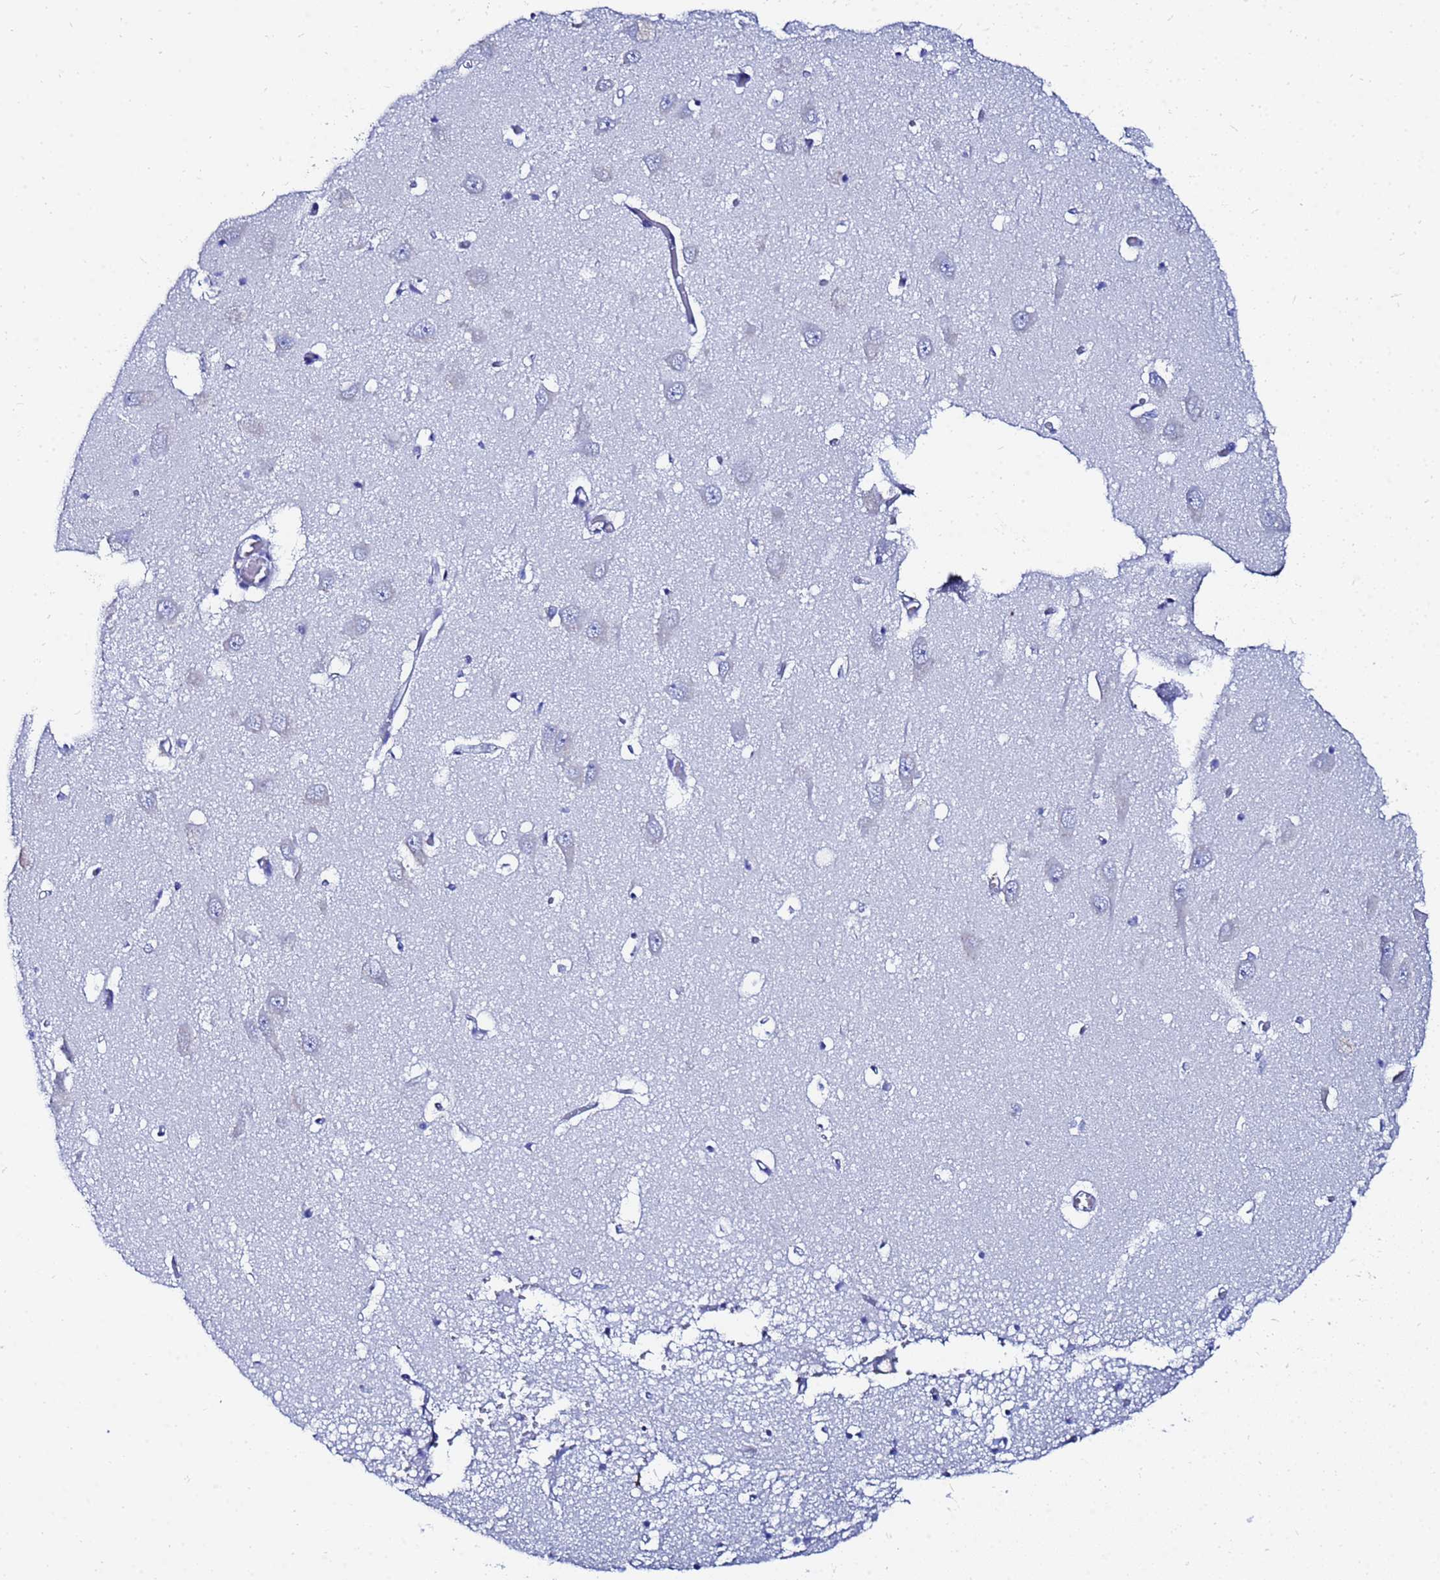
{"staining": {"intensity": "negative", "quantity": "none", "location": "none"}, "tissue": "hippocampus", "cell_type": "Glial cells", "image_type": "normal", "snomed": [{"axis": "morphology", "description": "Normal tissue, NOS"}, {"axis": "topography", "description": "Hippocampus"}], "caption": "DAB (3,3'-diaminobenzidine) immunohistochemical staining of unremarkable hippocampus reveals no significant expression in glial cells. (Stains: DAB (3,3'-diaminobenzidine) IHC with hematoxylin counter stain, Microscopy: brightfield microscopy at high magnification).", "gene": "AQP12A", "patient": {"sex": "male", "age": 70}}